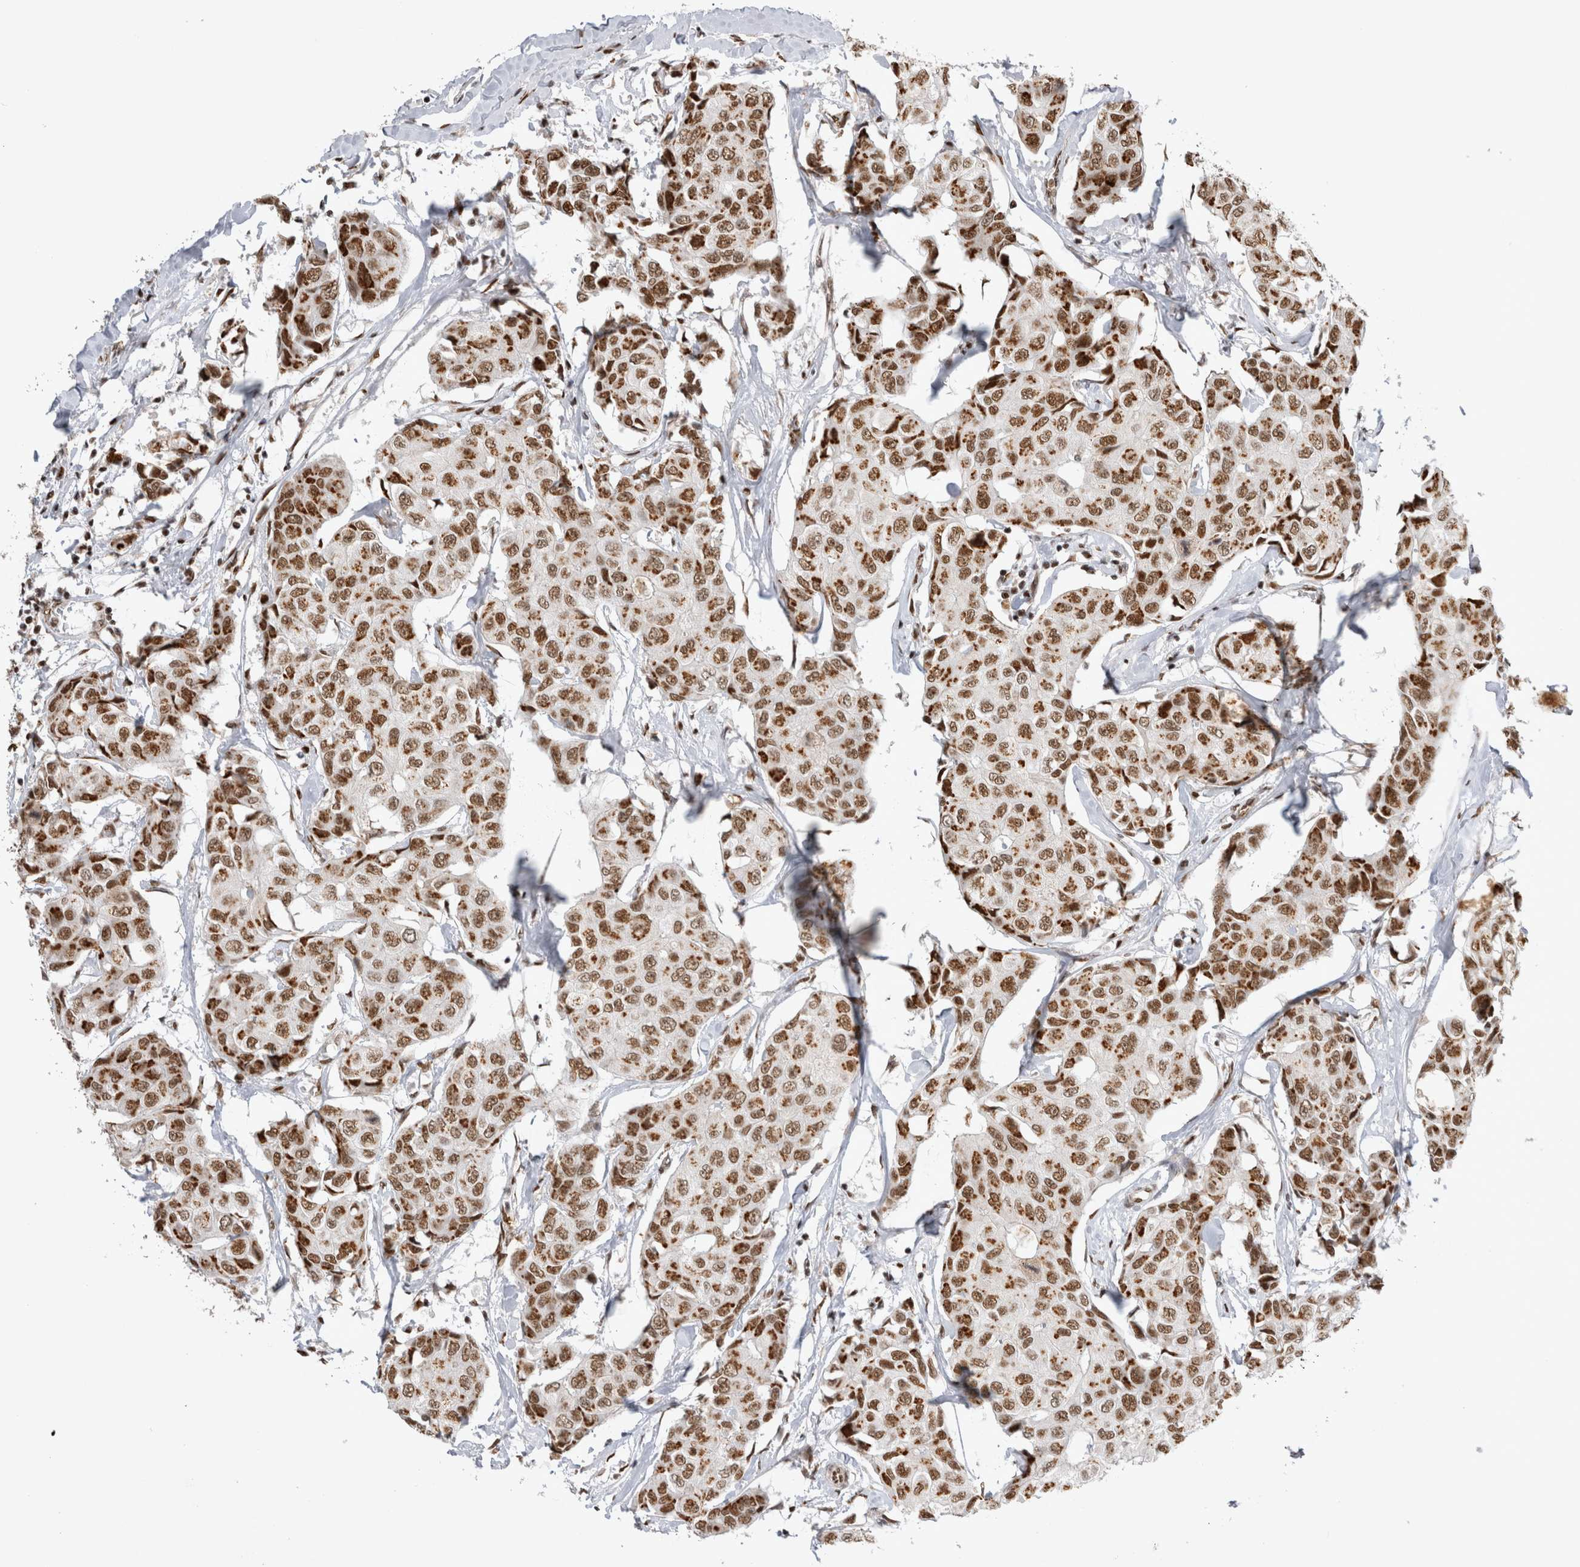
{"staining": {"intensity": "moderate", "quantity": ">75%", "location": "nuclear"}, "tissue": "breast cancer", "cell_type": "Tumor cells", "image_type": "cancer", "snomed": [{"axis": "morphology", "description": "Duct carcinoma"}, {"axis": "topography", "description": "Breast"}], "caption": "Immunohistochemistry (IHC) photomicrograph of intraductal carcinoma (breast) stained for a protein (brown), which exhibits medium levels of moderate nuclear expression in approximately >75% of tumor cells.", "gene": "EYA2", "patient": {"sex": "female", "age": 80}}